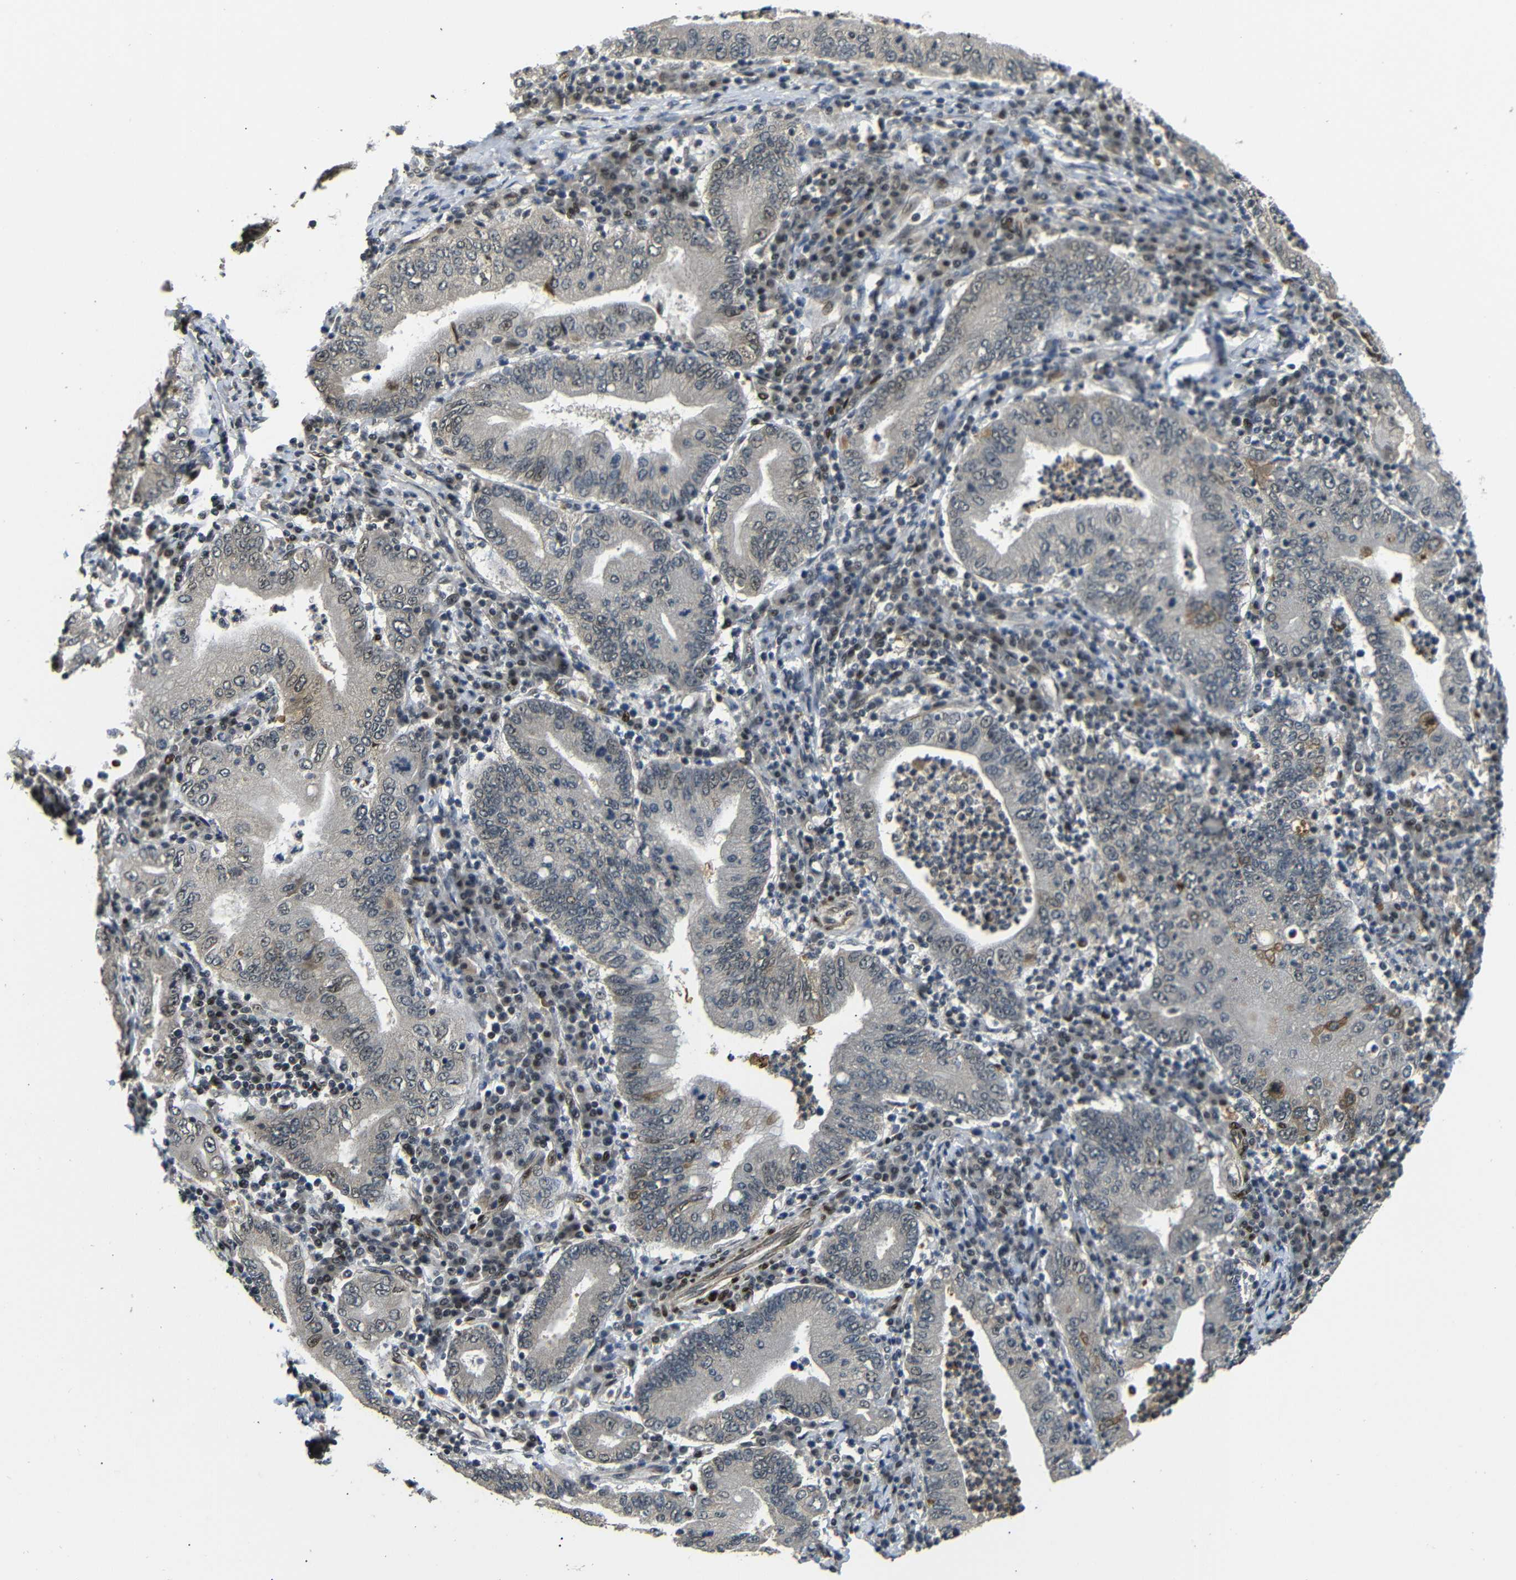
{"staining": {"intensity": "weak", "quantity": "25%-75%", "location": "cytoplasmic/membranous,nuclear"}, "tissue": "stomach cancer", "cell_type": "Tumor cells", "image_type": "cancer", "snomed": [{"axis": "morphology", "description": "Normal tissue, NOS"}, {"axis": "morphology", "description": "Adenocarcinoma, NOS"}, {"axis": "topography", "description": "Esophagus"}, {"axis": "topography", "description": "Stomach, upper"}, {"axis": "topography", "description": "Peripheral nerve tissue"}], "caption": "A brown stain highlights weak cytoplasmic/membranous and nuclear positivity of a protein in human adenocarcinoma (stomach) tumor cells.", "gene": "TBX2", "patient": {"sex": "male", "age": 62}}